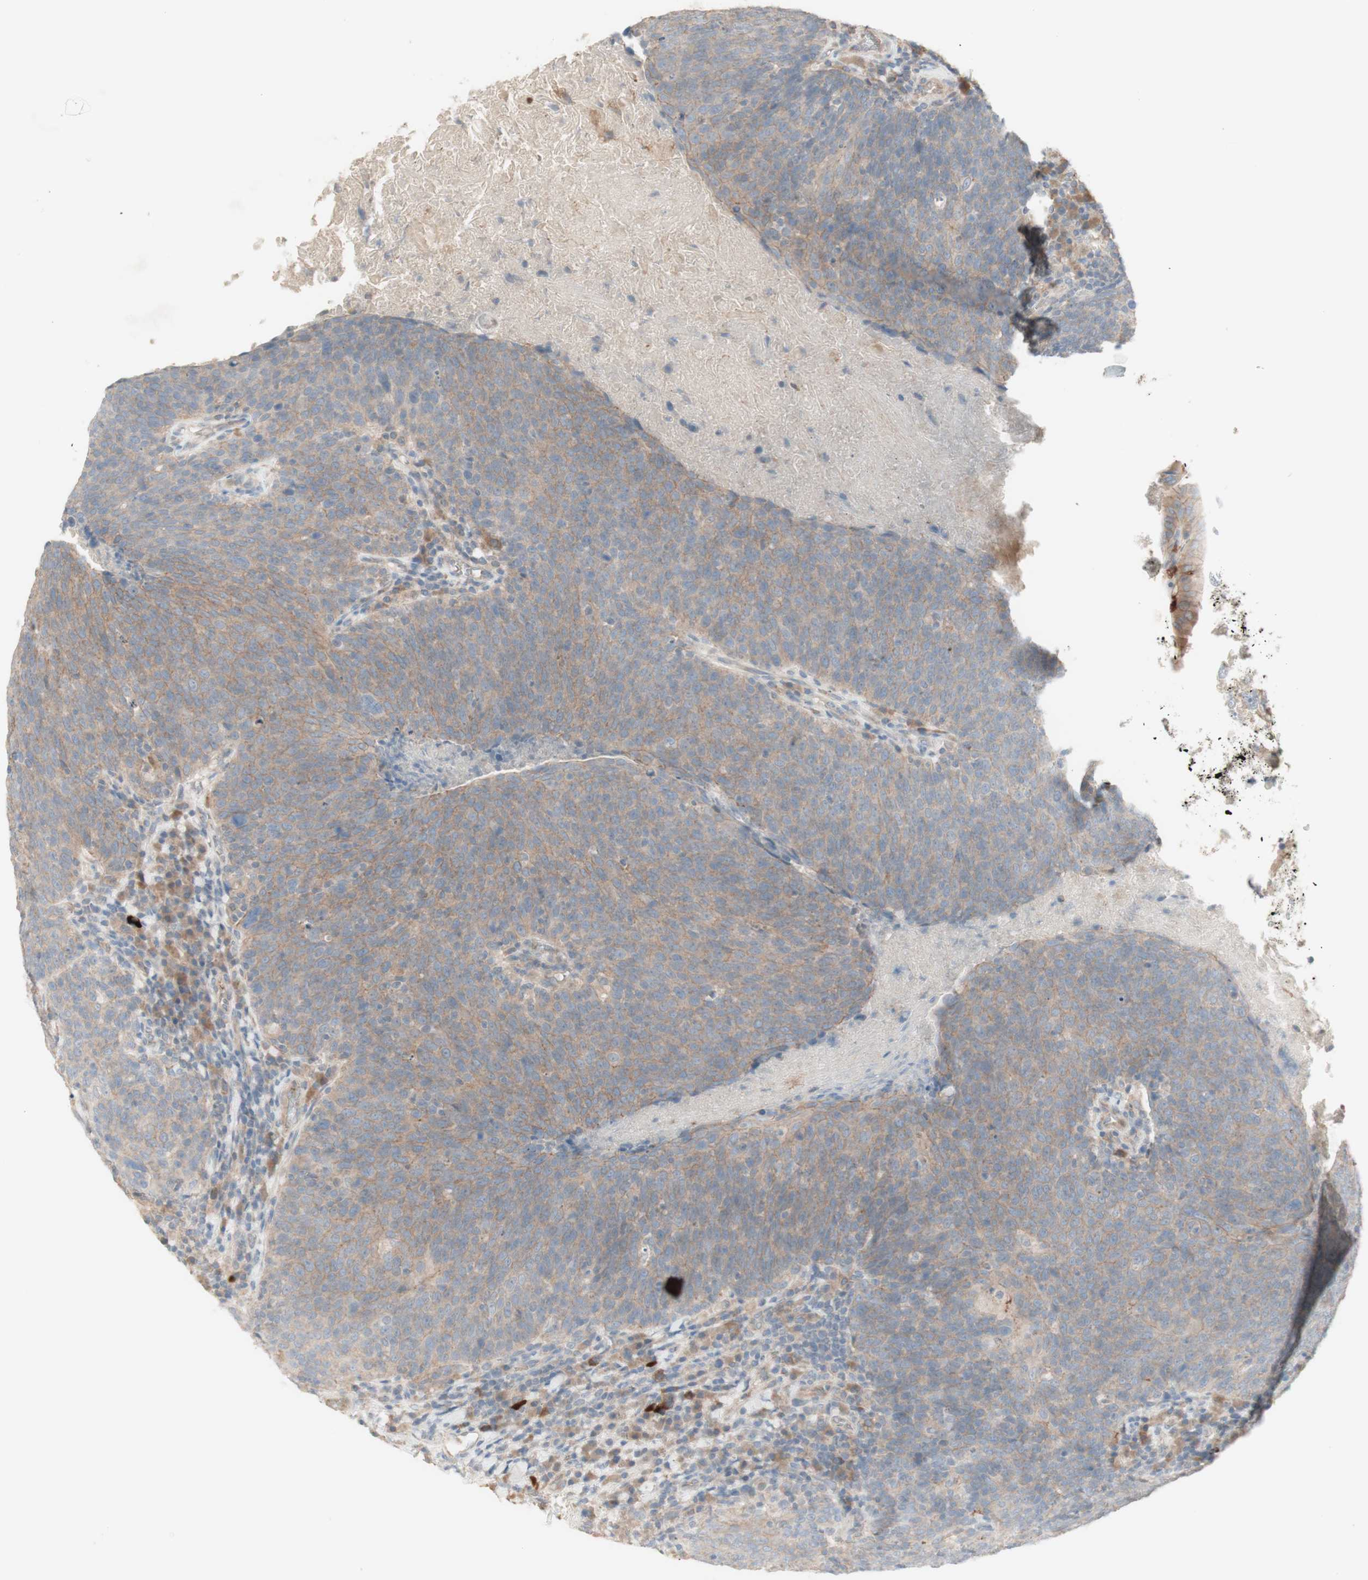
{"staining": {"intensity": "weak", "quantity": ">75%", "location": "cytoplasmic/membranous"}, "tissue": "head and neck cancer", "cell_type": "Tumor cells", "image_type": "cancer", "snomed": [{"axis": "morphology", "description": "Squamous cell carcinoma, NOS"}, {"axis": "morphology", "description": "Squamous cell carcinoma, metastatic, NOS"}, {"axis": "topography", "description": "Lymph node"}, {"axis": "topography", "description": "Head-Neck"}], "caption": "A micrograph showing weak cytoplasmic/membranous staining in about >75% of tumor cells in head and neck cancer, as visualized by brown immunohistochemical staining.", "gene": "PTGER4", "patient": {"sex": "male", "age": 62}}